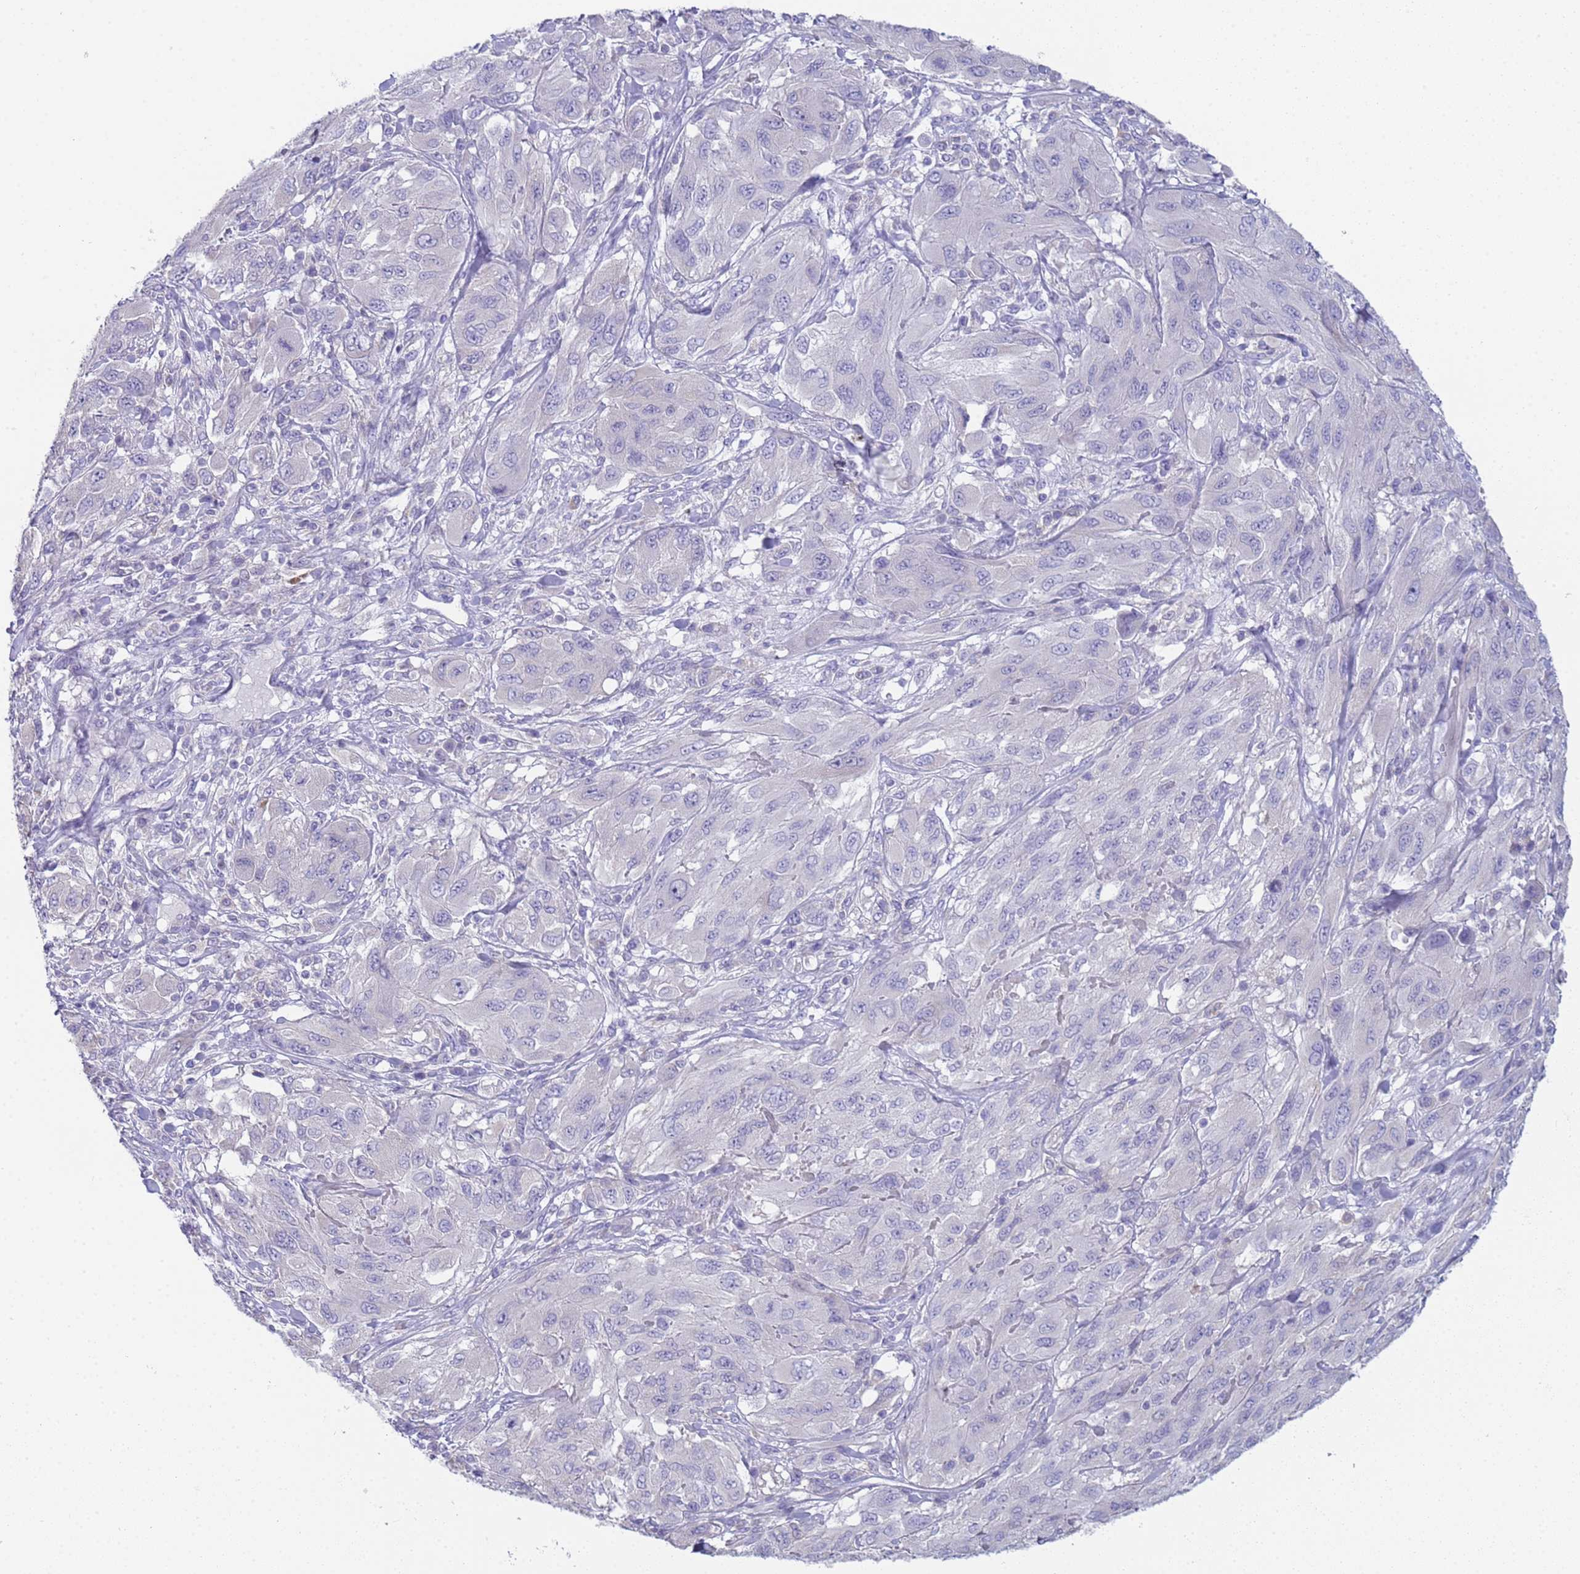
{"staining": {"intensity": "negative", "quantity": "none", "location": "none"}, "tissue": "melanoma", "cell_type": "Tumor cells", "image_type": "cancer", "snomed": [{"axis": "morphology", "description": "Malignant melanoma, NOS"}, {"axis": "topography", "description": "Skin"}], "caption": "An image of human melanoma is negative for staining in tumor cells.", "gene": "CR1", "patient": {"sex": "female", "age": 91}}